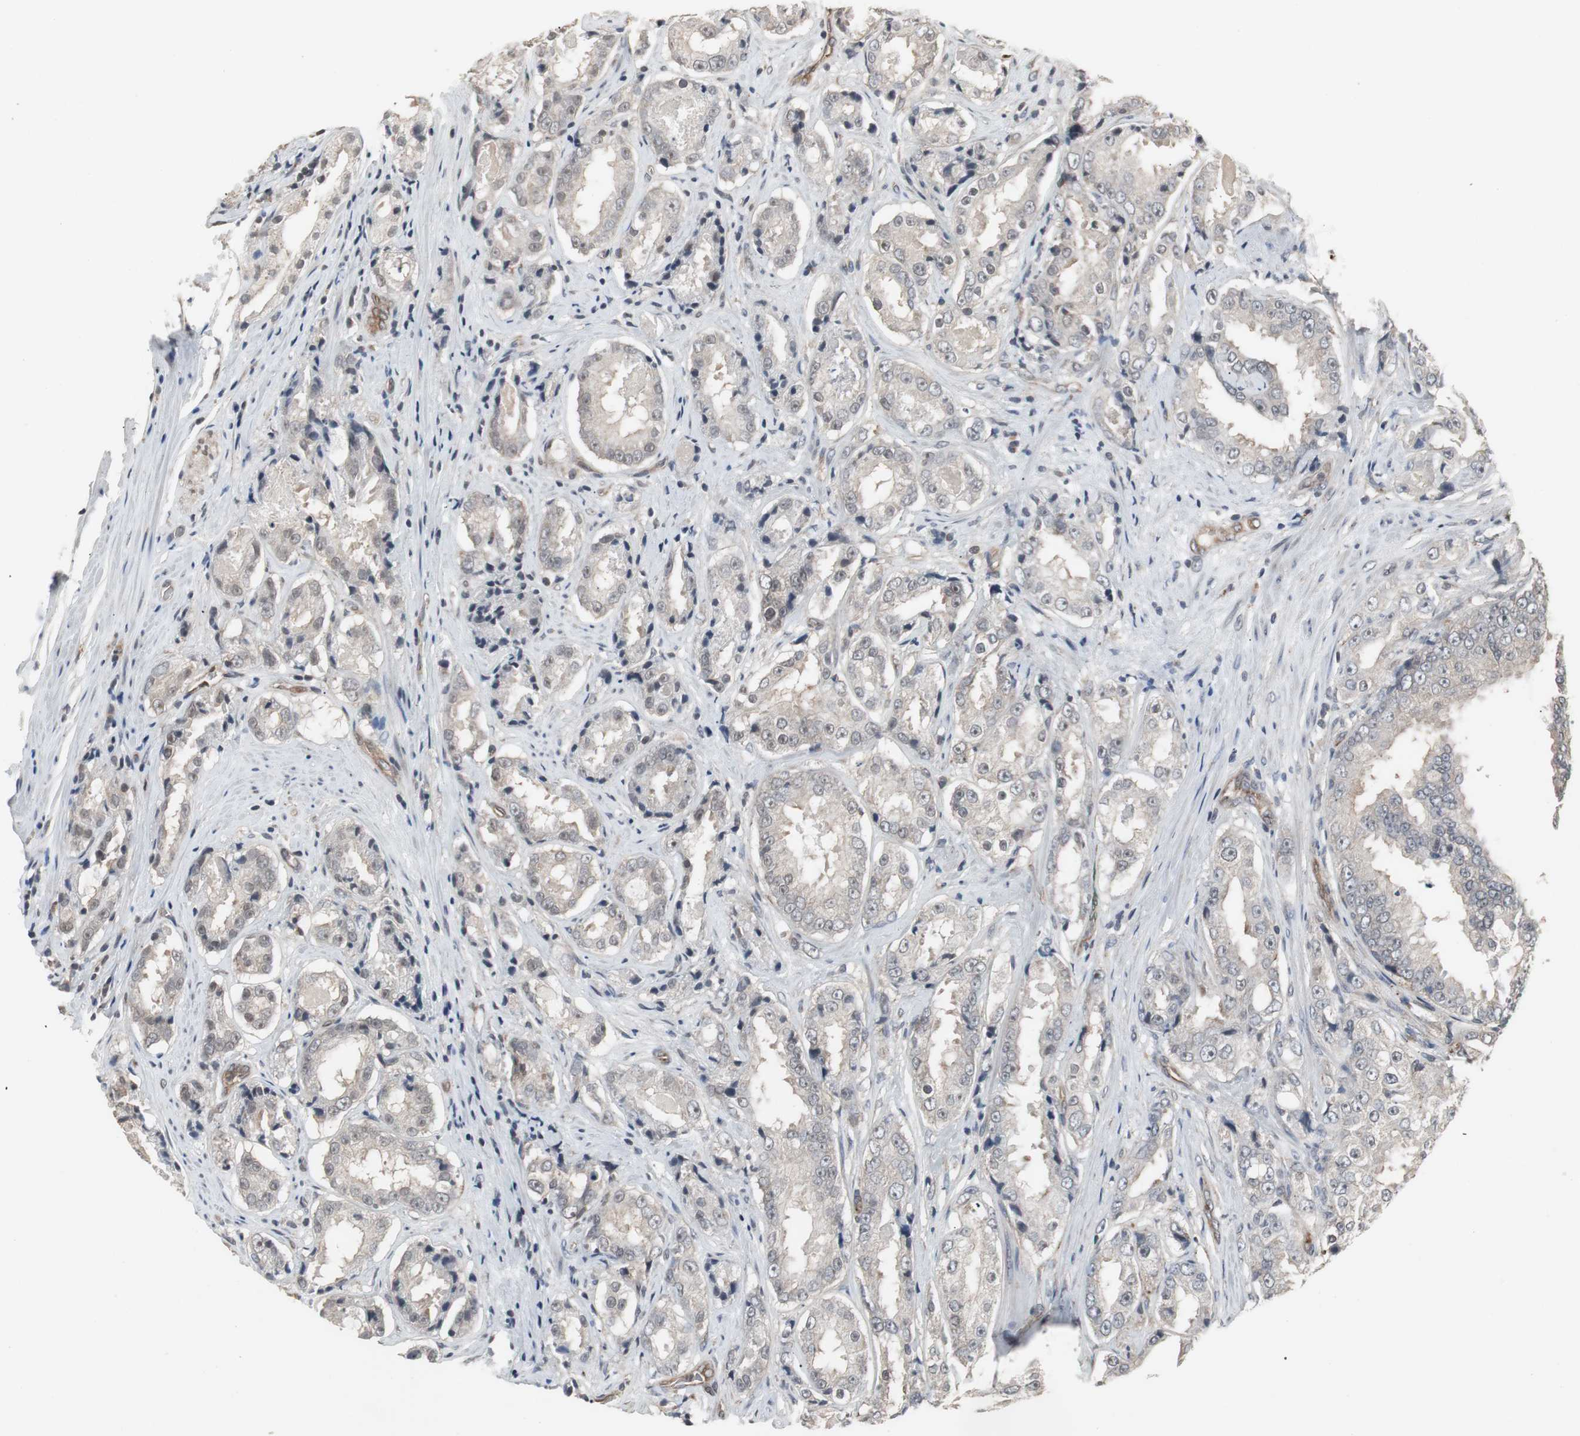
{"staining": {"intensity": "weak", "quantity": ">75%", "location": "cytoplasmic/membranous"}, "tissue": "prostate cancer", "cell_type": "Tumor cells", "image_type": "cancer", "snomed": [{"axis": "morphology", "description": "Adenocarcinoma, High grade"}, {"axis": "topography", "description": "Prostate"}], "caption": "Immunohistochemistry (IHC) of prostate cancer shows low levels of weak cytoplasmic/membranous positivity in about >75% of tumor cells. (DAB (3,3'-diaminobenzidine) IHC with brightfield microscopy, high magnification).", "gene": "ATP2B2", "patient": {"sex": "male", "age": 73}}